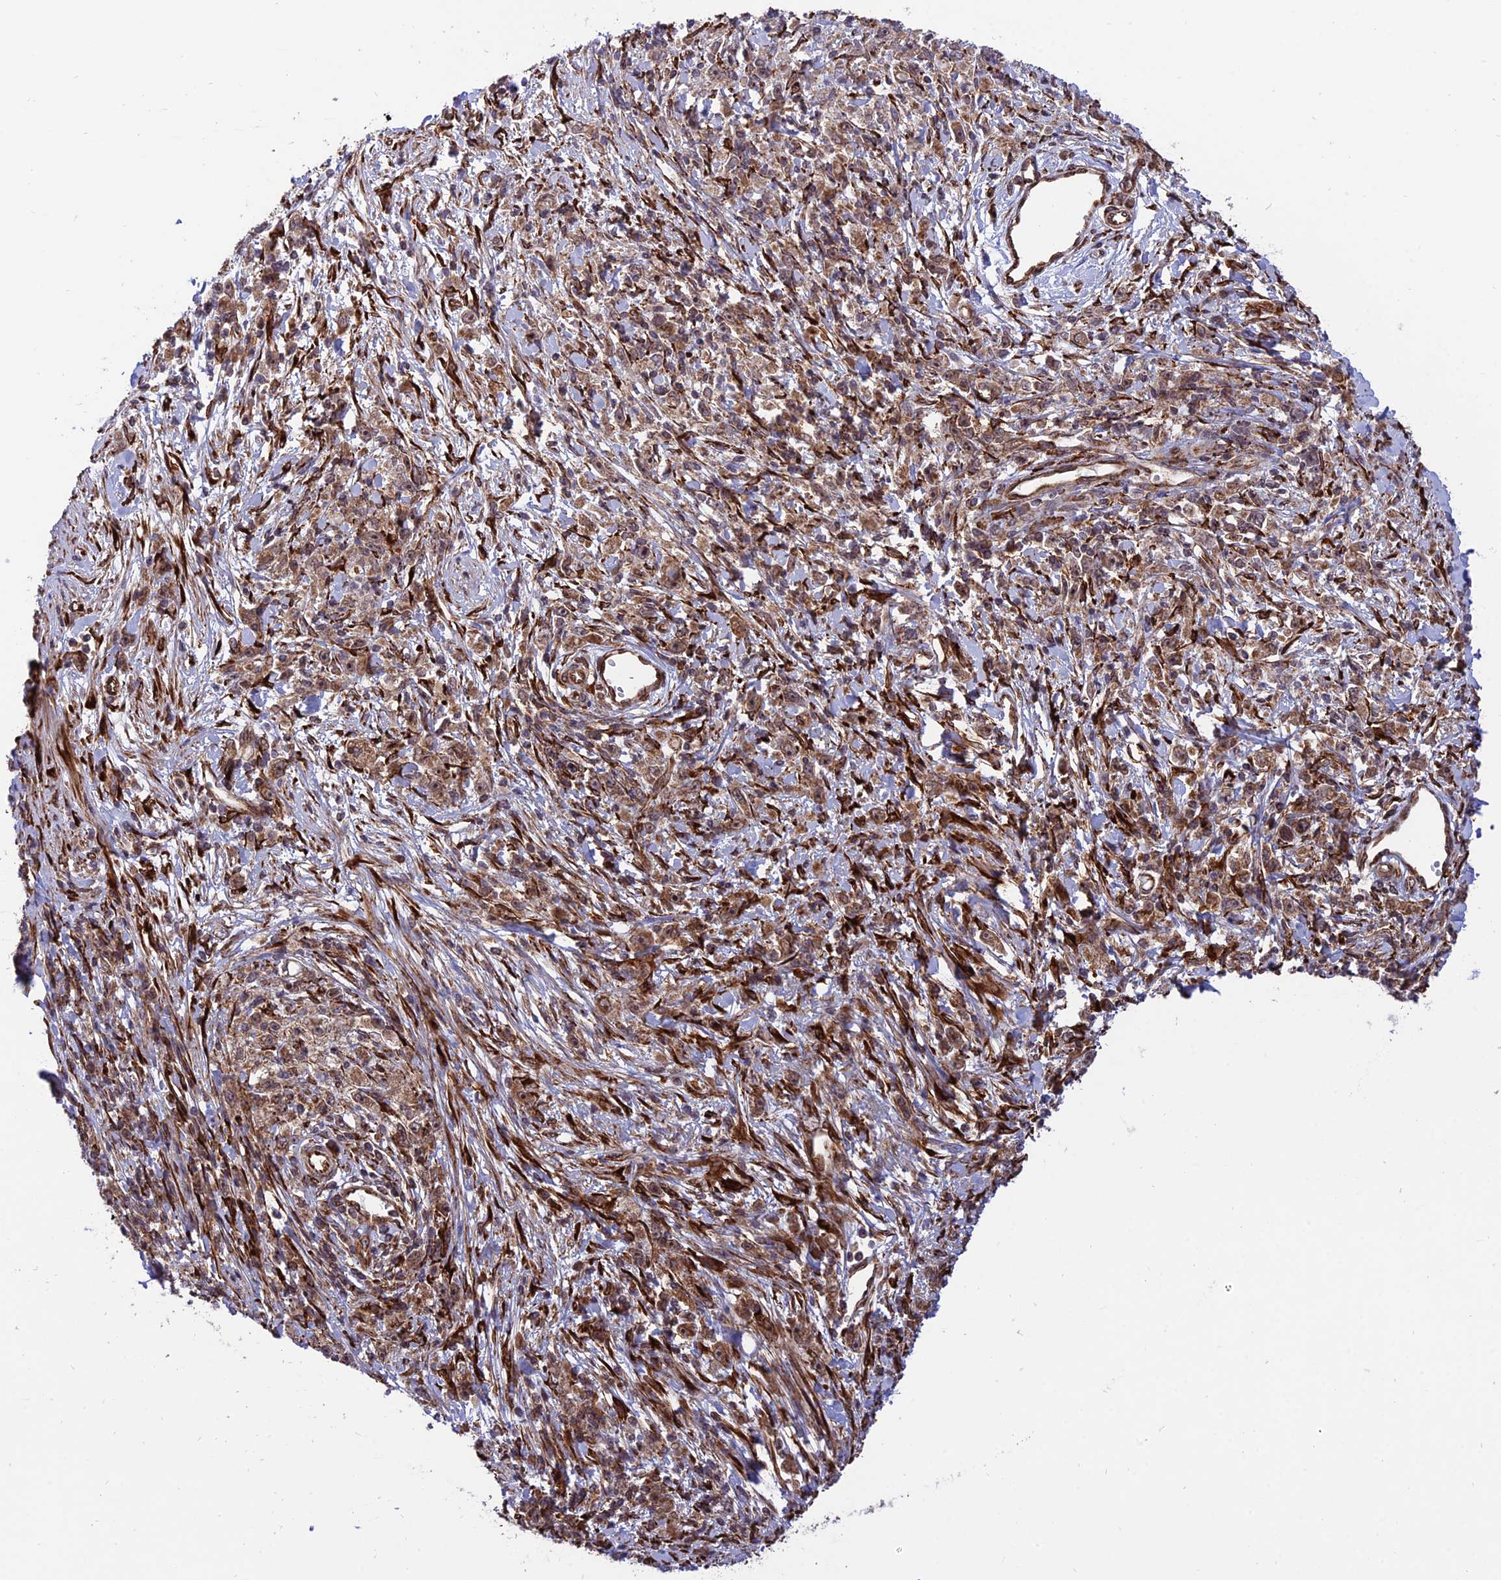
{"staining": {"intensity": "moderate", "quantity": ">75%", "location": "cytoplasmic/membranous"}, "tissue": "stomach cancer", "cell_type": "Tumor cells", "image_type": "cancer", "snomed": [{"axis": "morphology", "description": "Adenocarcinoma, NOS"}, {"axis": "topography", "description": "Stomach"}], "caption": "Protein staining displays moderate cytoplasmic/membranous positivity in about >75% of tumor cells in stomach cancer.", "gene": "CRTAP", "patient": {"sex": "female", "age": 59}}